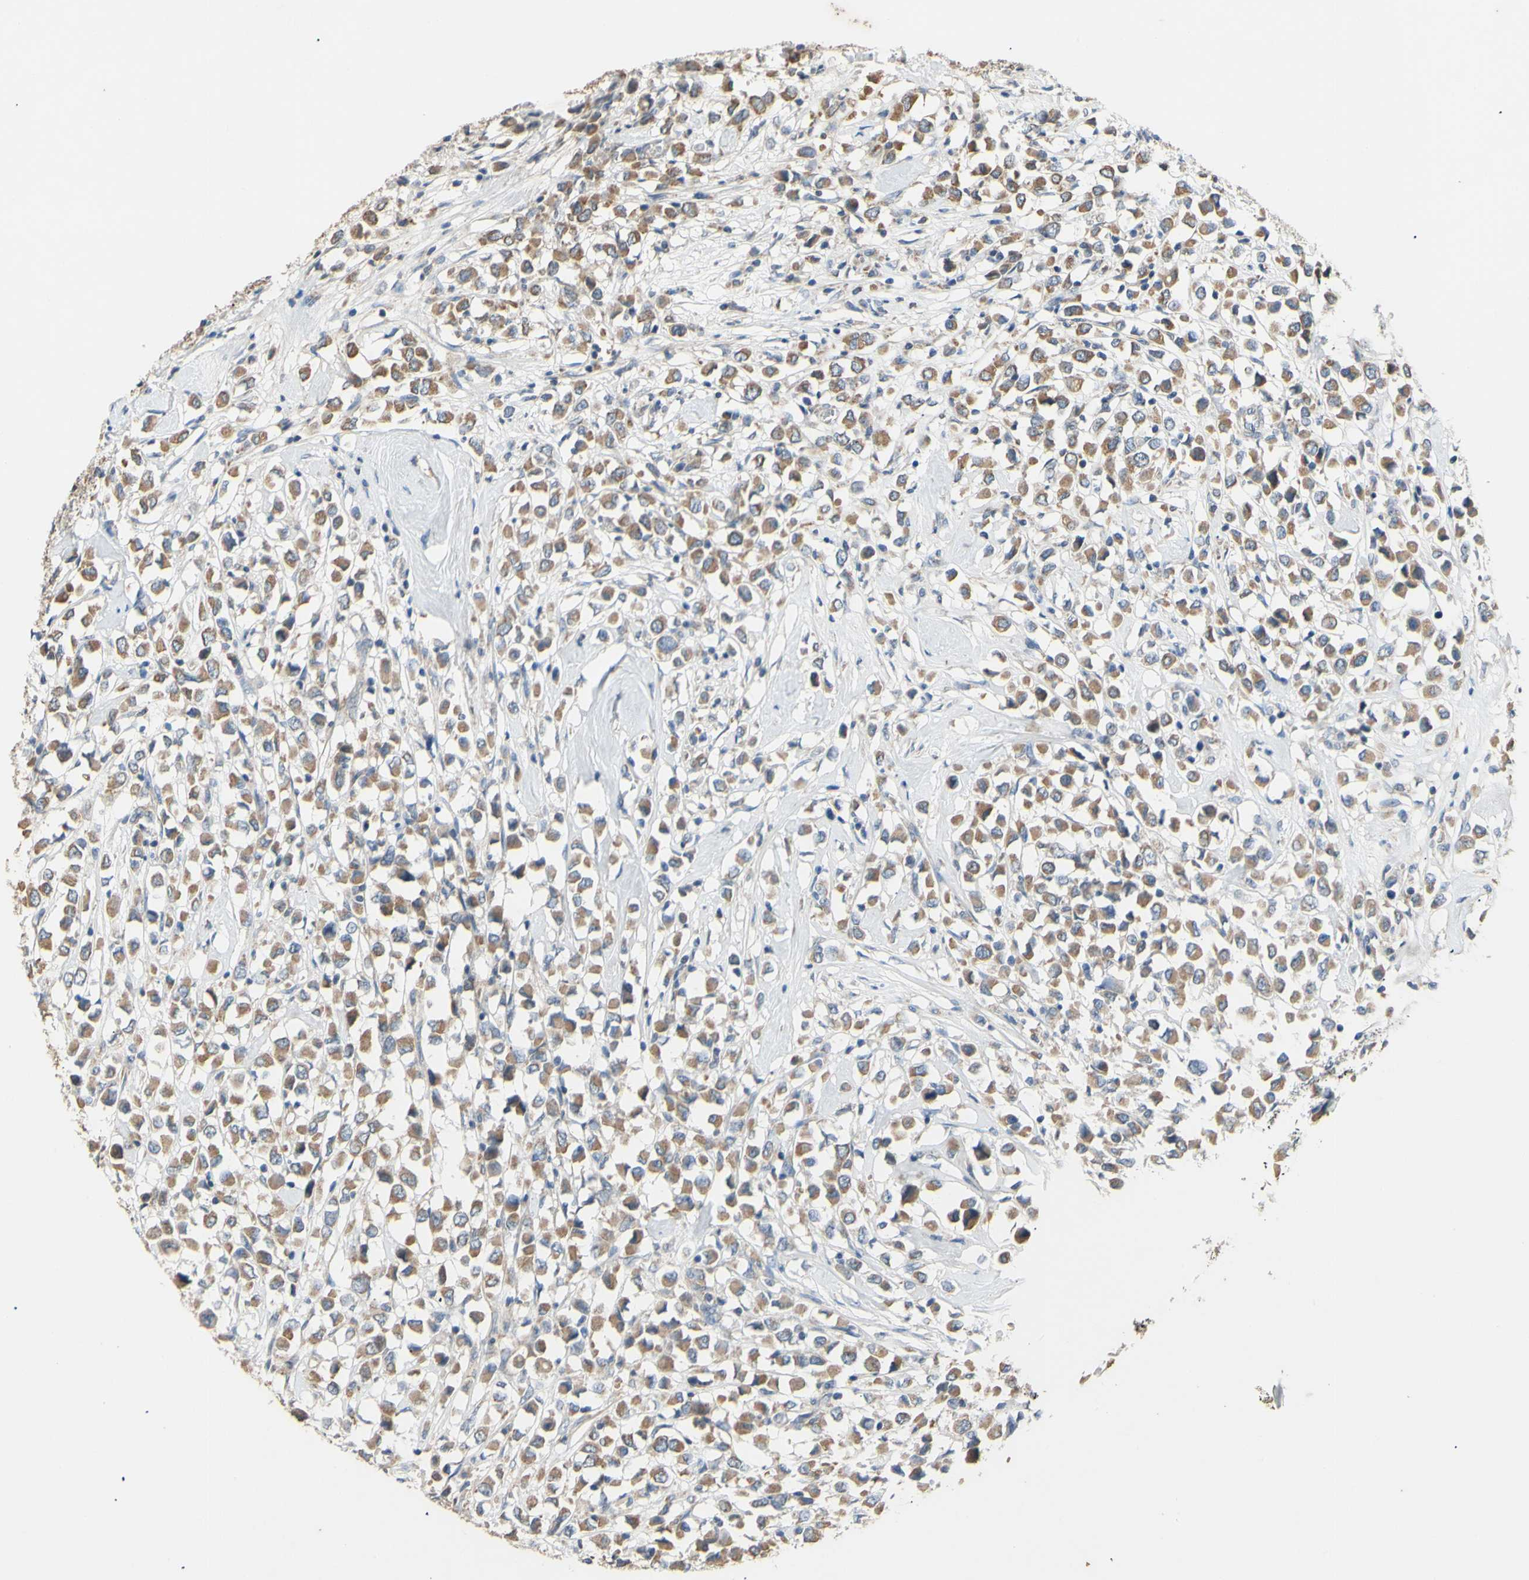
{"staining": {"intensity": "moderate", "quantity": ">75%", "location": "cytoplasmic/membranous"}, "tissue": "breast cancer", "cell_type": "Tumor cells", "image_type": "cancer", "snomed": [{"axis": "morphology", "description": "Duct carcinoma"}, {"axis": "topography", "description": "Breast"}], "caption": "Moderate cytoplasmic/membranous protein expression is seen in approximately >75% of tumor cells in infiltrating ductal carcinoma (breast).", "gene": "PTGIS", "patient": {"sex": "female", "age": 61}}